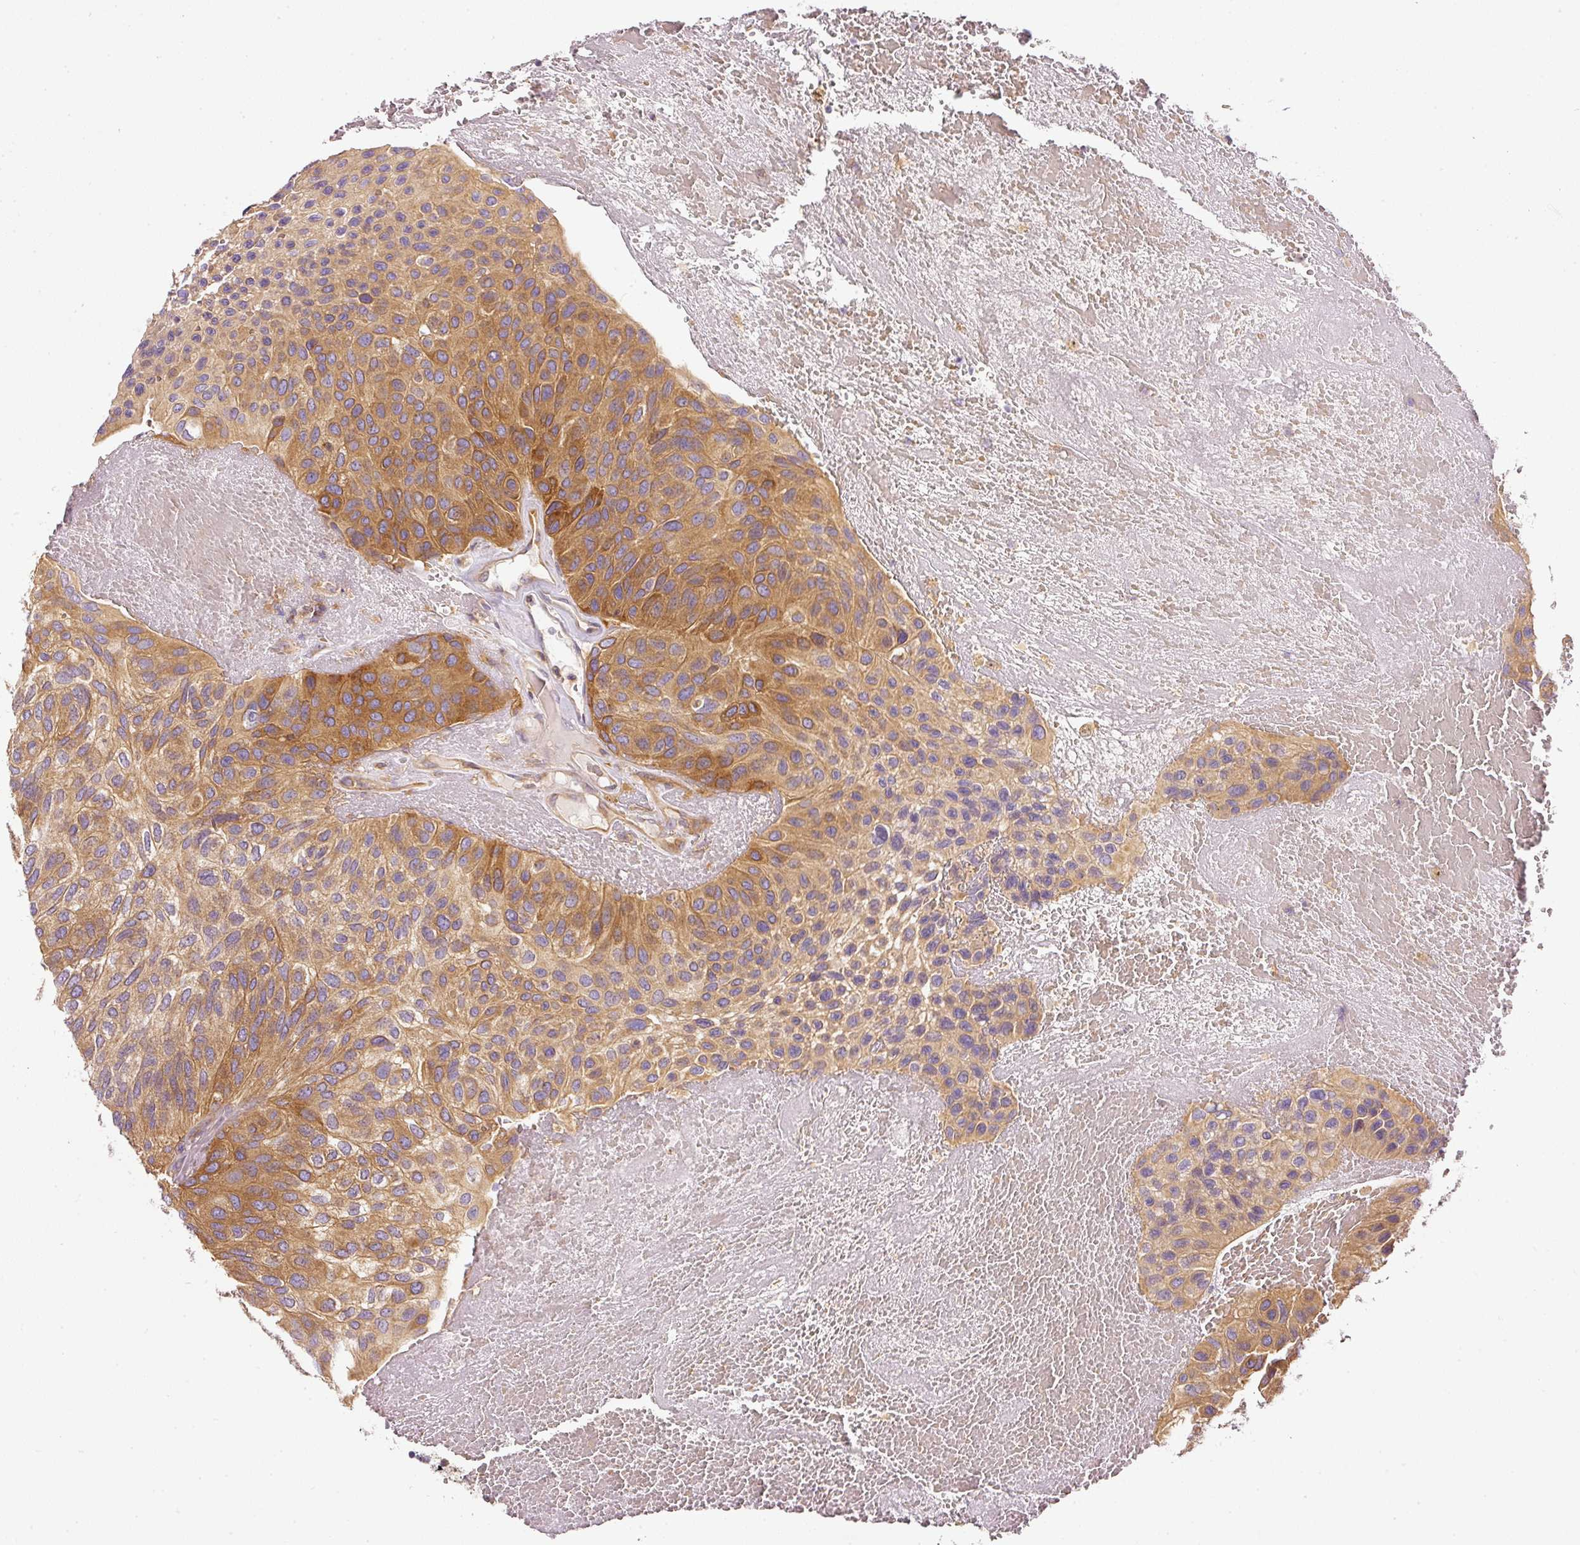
{"staining": {"intensity": "moderate", "quantity": ">75%", "location": "cytoplasmic/membranous"}, "tissue": "urothelial cancer", "cell_type": "Tumor cells", "image_type": "cancer", "snomed": [{"axis": "morphology", "description": "Urothelial carcinoma, High grade"}, {"axis": "topography", "description": "Urinary bladder"}], "caption": "This is a micrograph of IHC staining of urothelial cancer, which shows moderate staining in the cytoplasmic/membranous of tumor cells.", "gene": "TBC1D2B", "patient": {"sex": "male", "age": 66}}